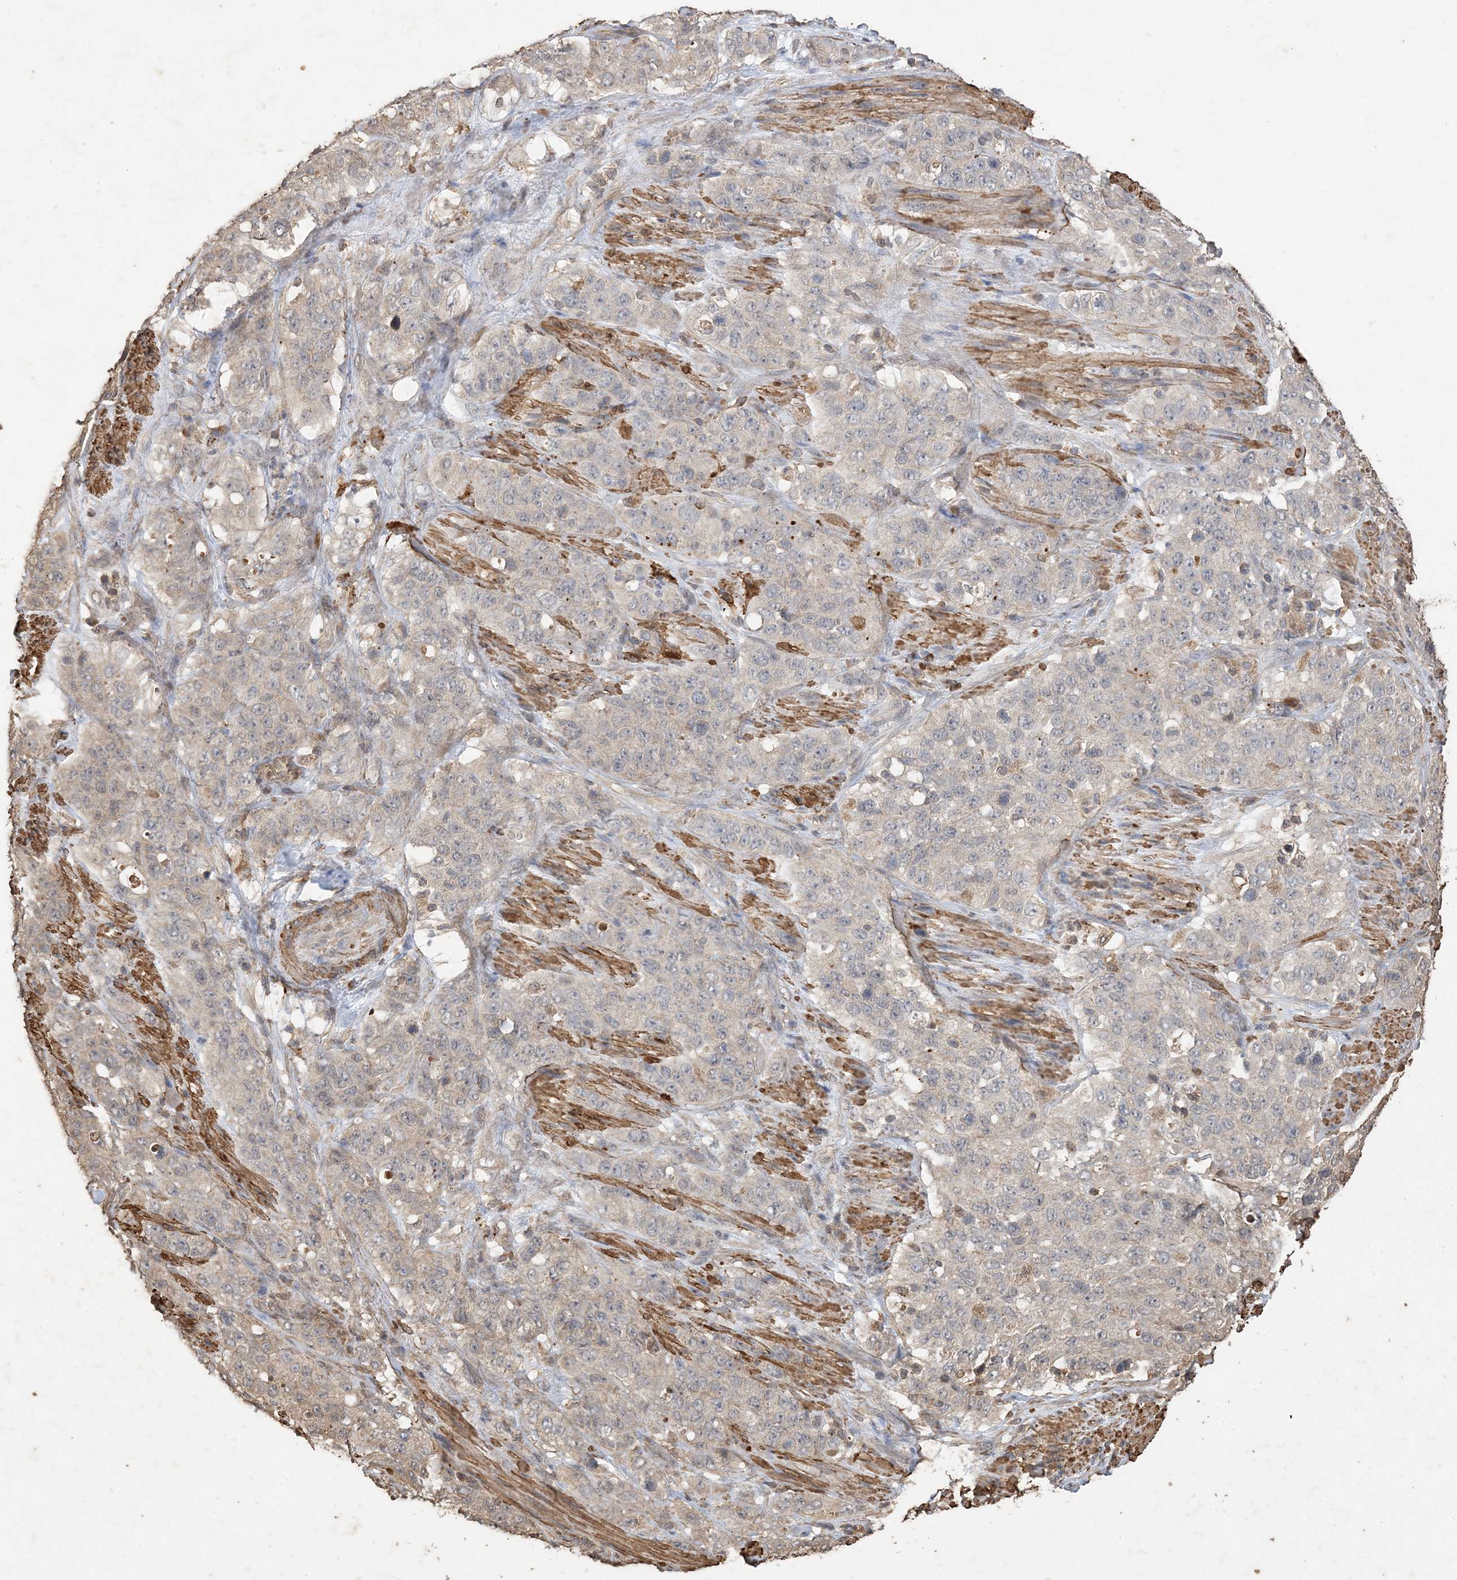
{"staining": {"intensity": "negative", "quantity": "none", "location": "none"}, "tissue": "stomach cancer", "cell_type": "Tumor cells", "image_type": "cancer", "snomed": [{"axis": "morphology", "description": "Adenocarcinoma, NOS"}, {"axis": "topography", "description": "Stomach"}], "caption": "Stomach cancer (adenocarcinoma) was stained to show a protein in brown. There is no significant expression in tumor cells.", "gene": "HPS4", "patient": {"sex": "male", "age": 48}}